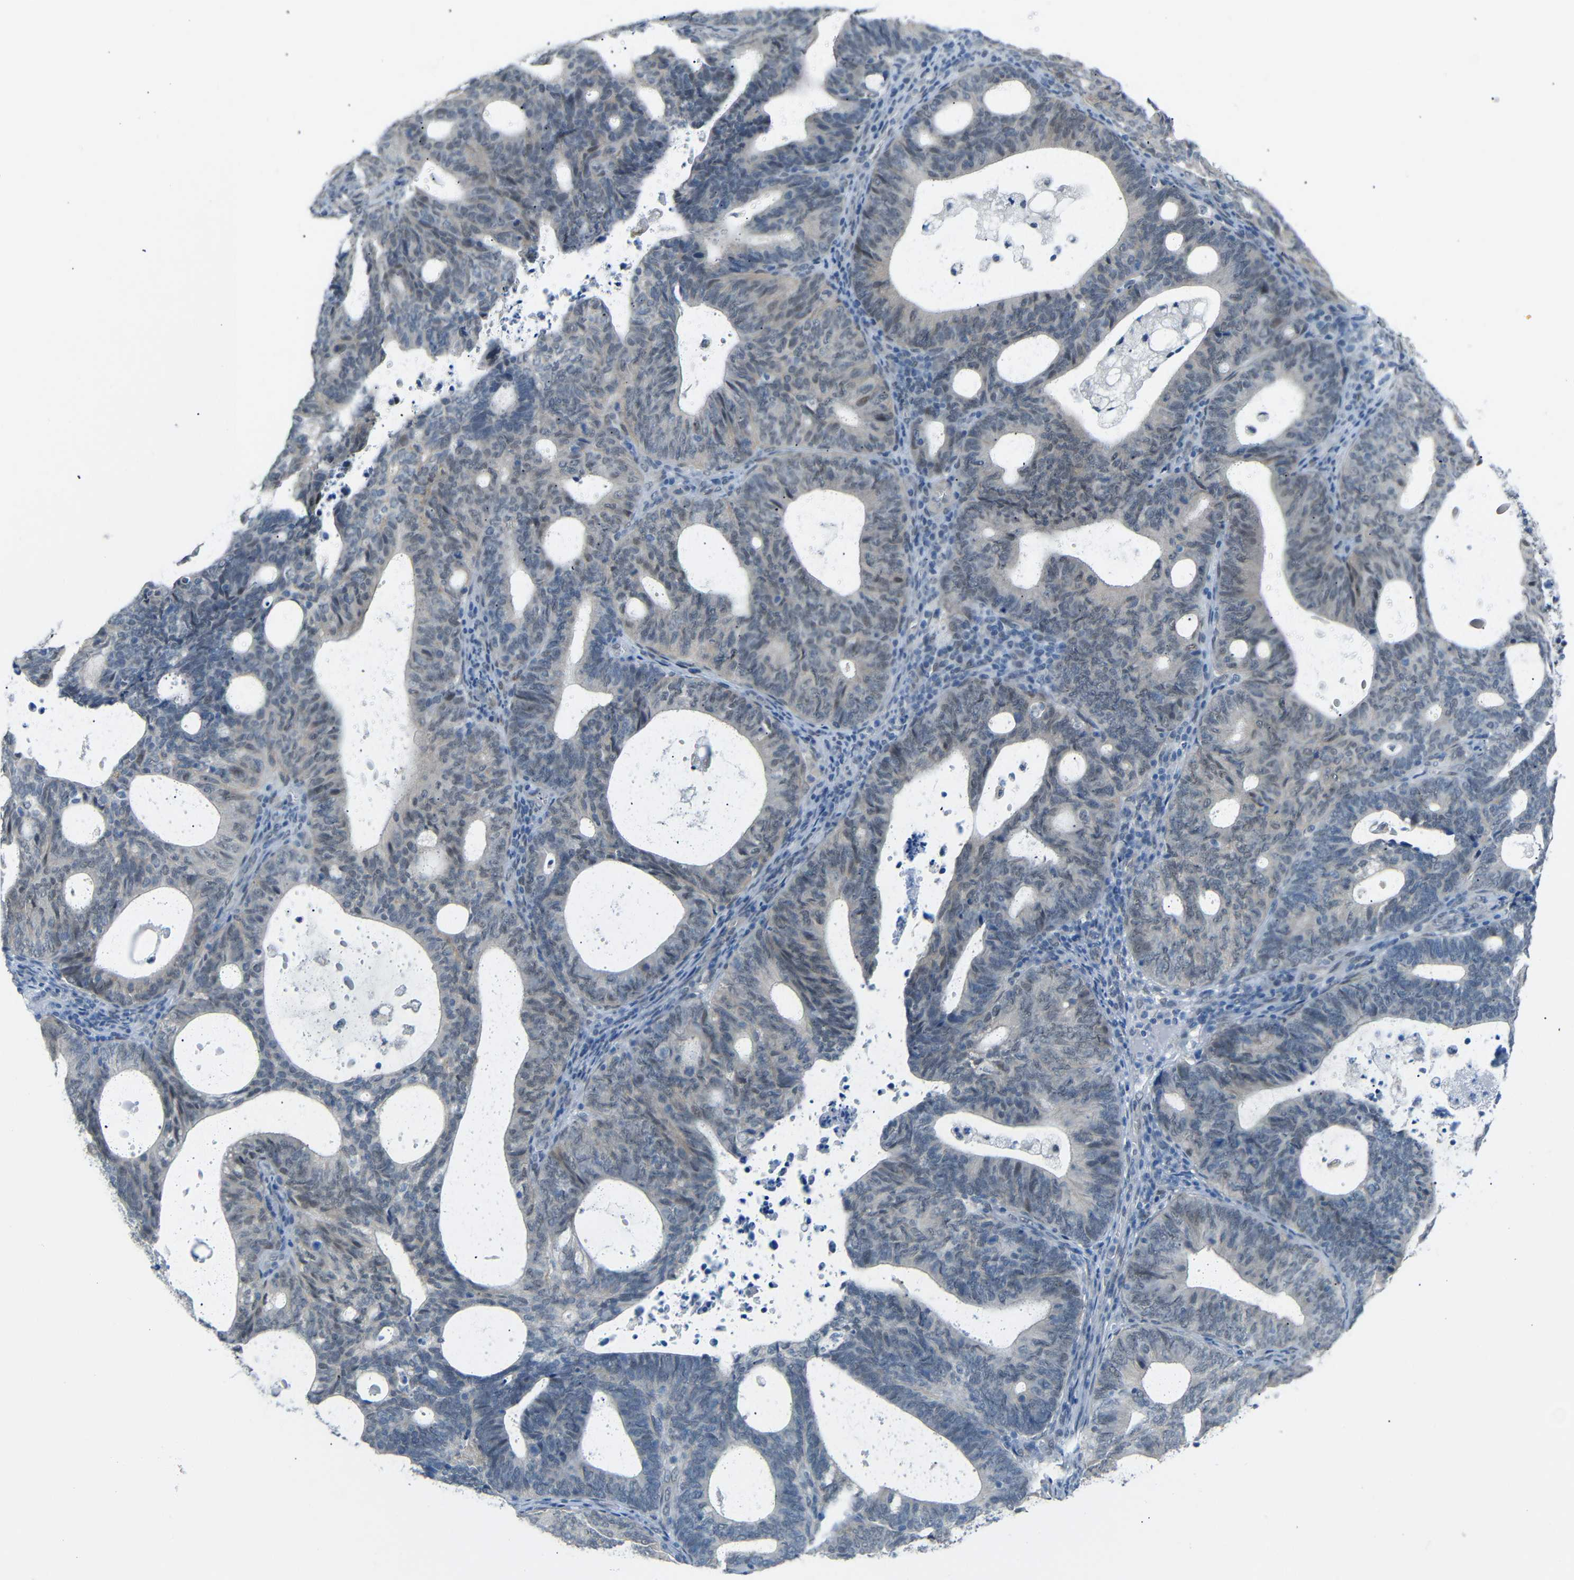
{"staining": {"intensity": "moderate", "quantity": "<25%", "location": "nuclear"}, "tissue": "endometrial cancer", "cell_type": "Tumor cells", "image_type": "cancer", "snomed": [{"axis": "morphology", "description": "Adenocarcinoma, NOS"}, {"axis": "topography", "description": "Uterus"}], "caption": "Immunohistochemistry image of endometrial adenocarcinoma stained for a protein (brown), which reveals low levels of moderate nuclear positivity in approximately <25% of tumor cells.", "gene": "GPR158", "patient": {"sex": "female", "age": 83}}